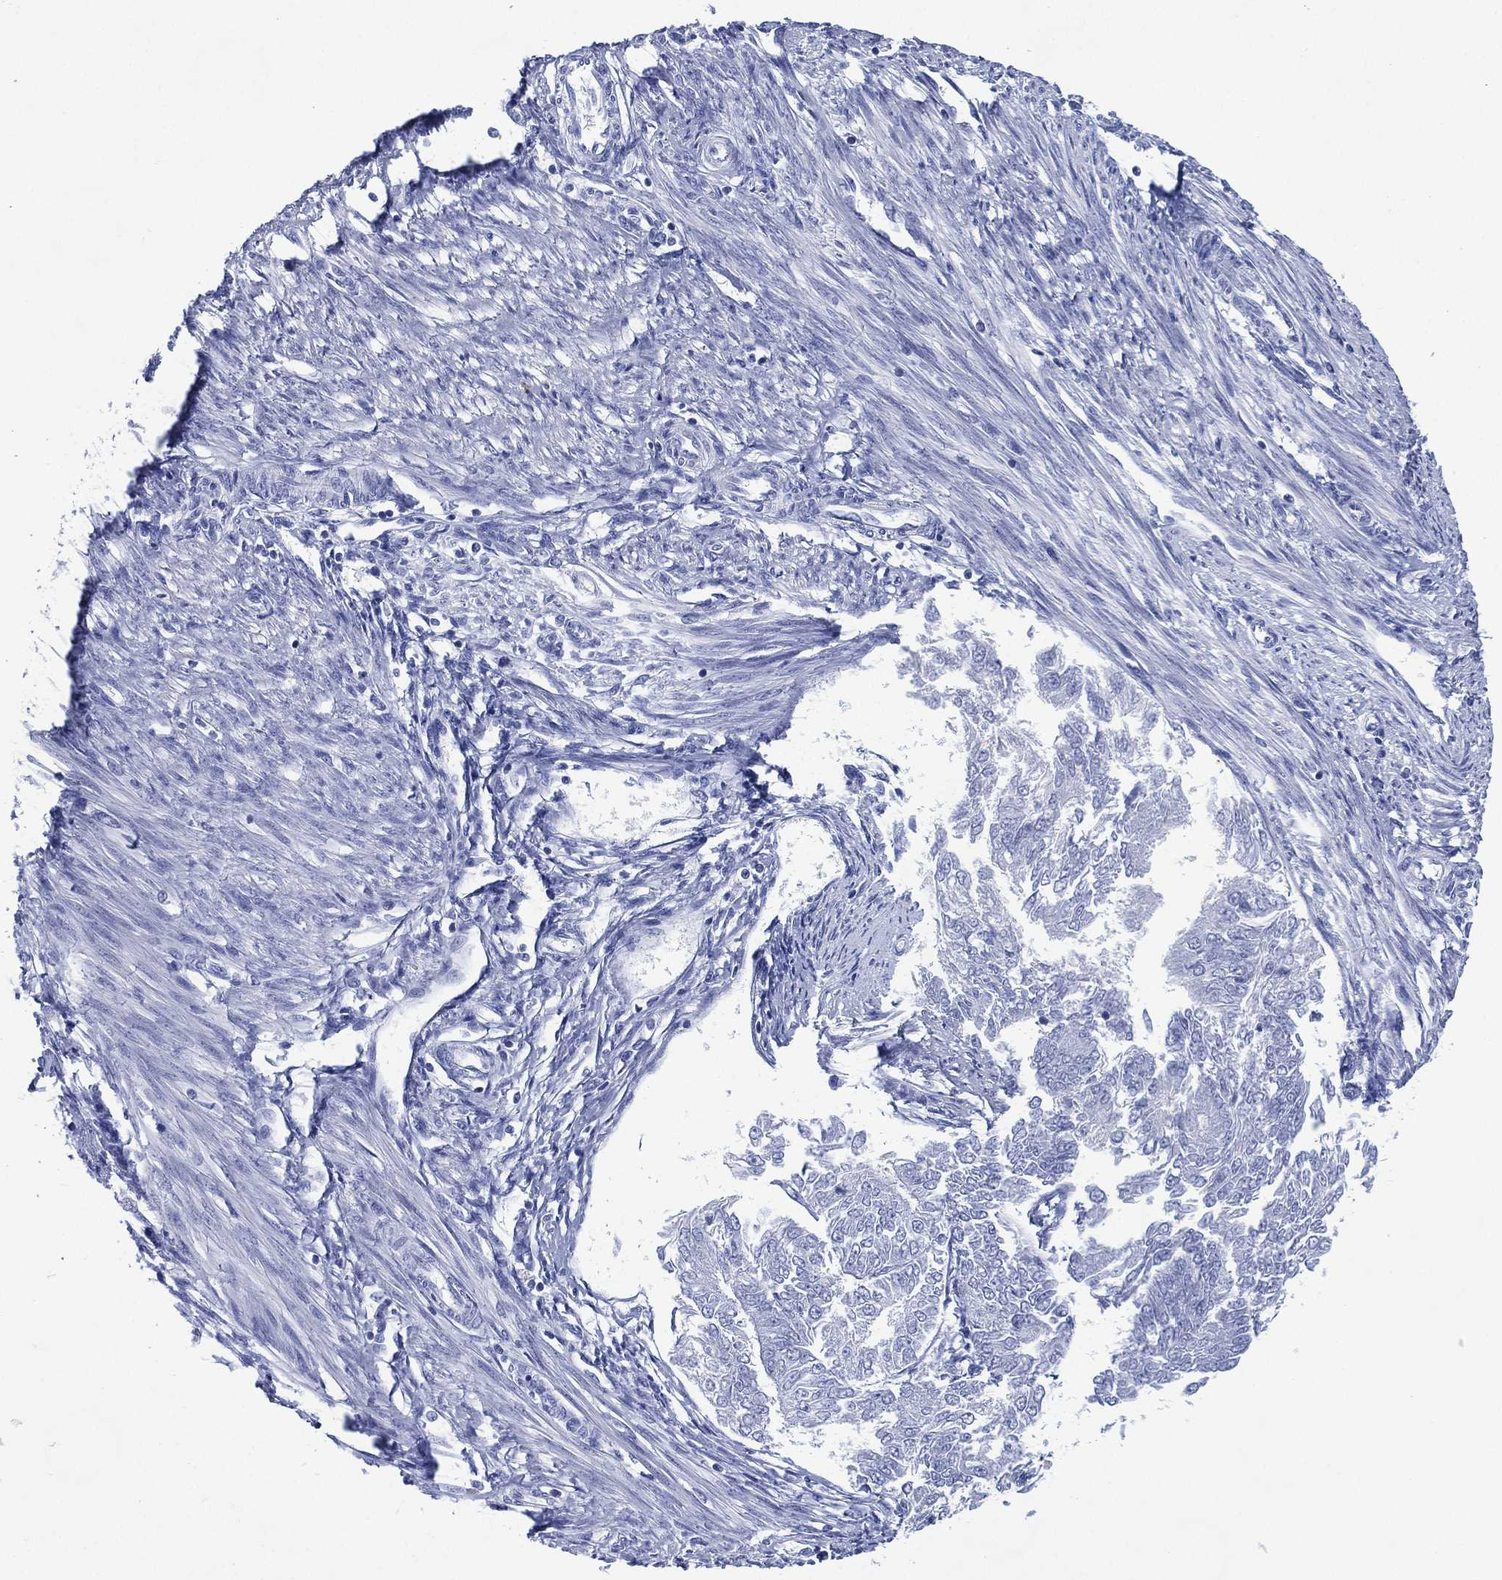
{"staining": {"intensity": "negative", "quantity": "none", "location": "none"}, "tissue": "endometrial cancer", "cell_type": "Tumor cells", "image_type": "cancer", "snomed": [{"axis": "morphology", "description": "Adenocarcinoma, NOS"}, {"axis": "topography", "description": "Endometrium"}], "caption": "An immunohistochemistry histopathology image of endometrial adenocarcinoma is shown. There is no staining in tumor cells of endometrial adenocarcinoma. (DAB IHC visualized using brightfield microscopy, high magnification).", "gene": "TMEM247", "patient": {"sex": "female", "age": 58}}